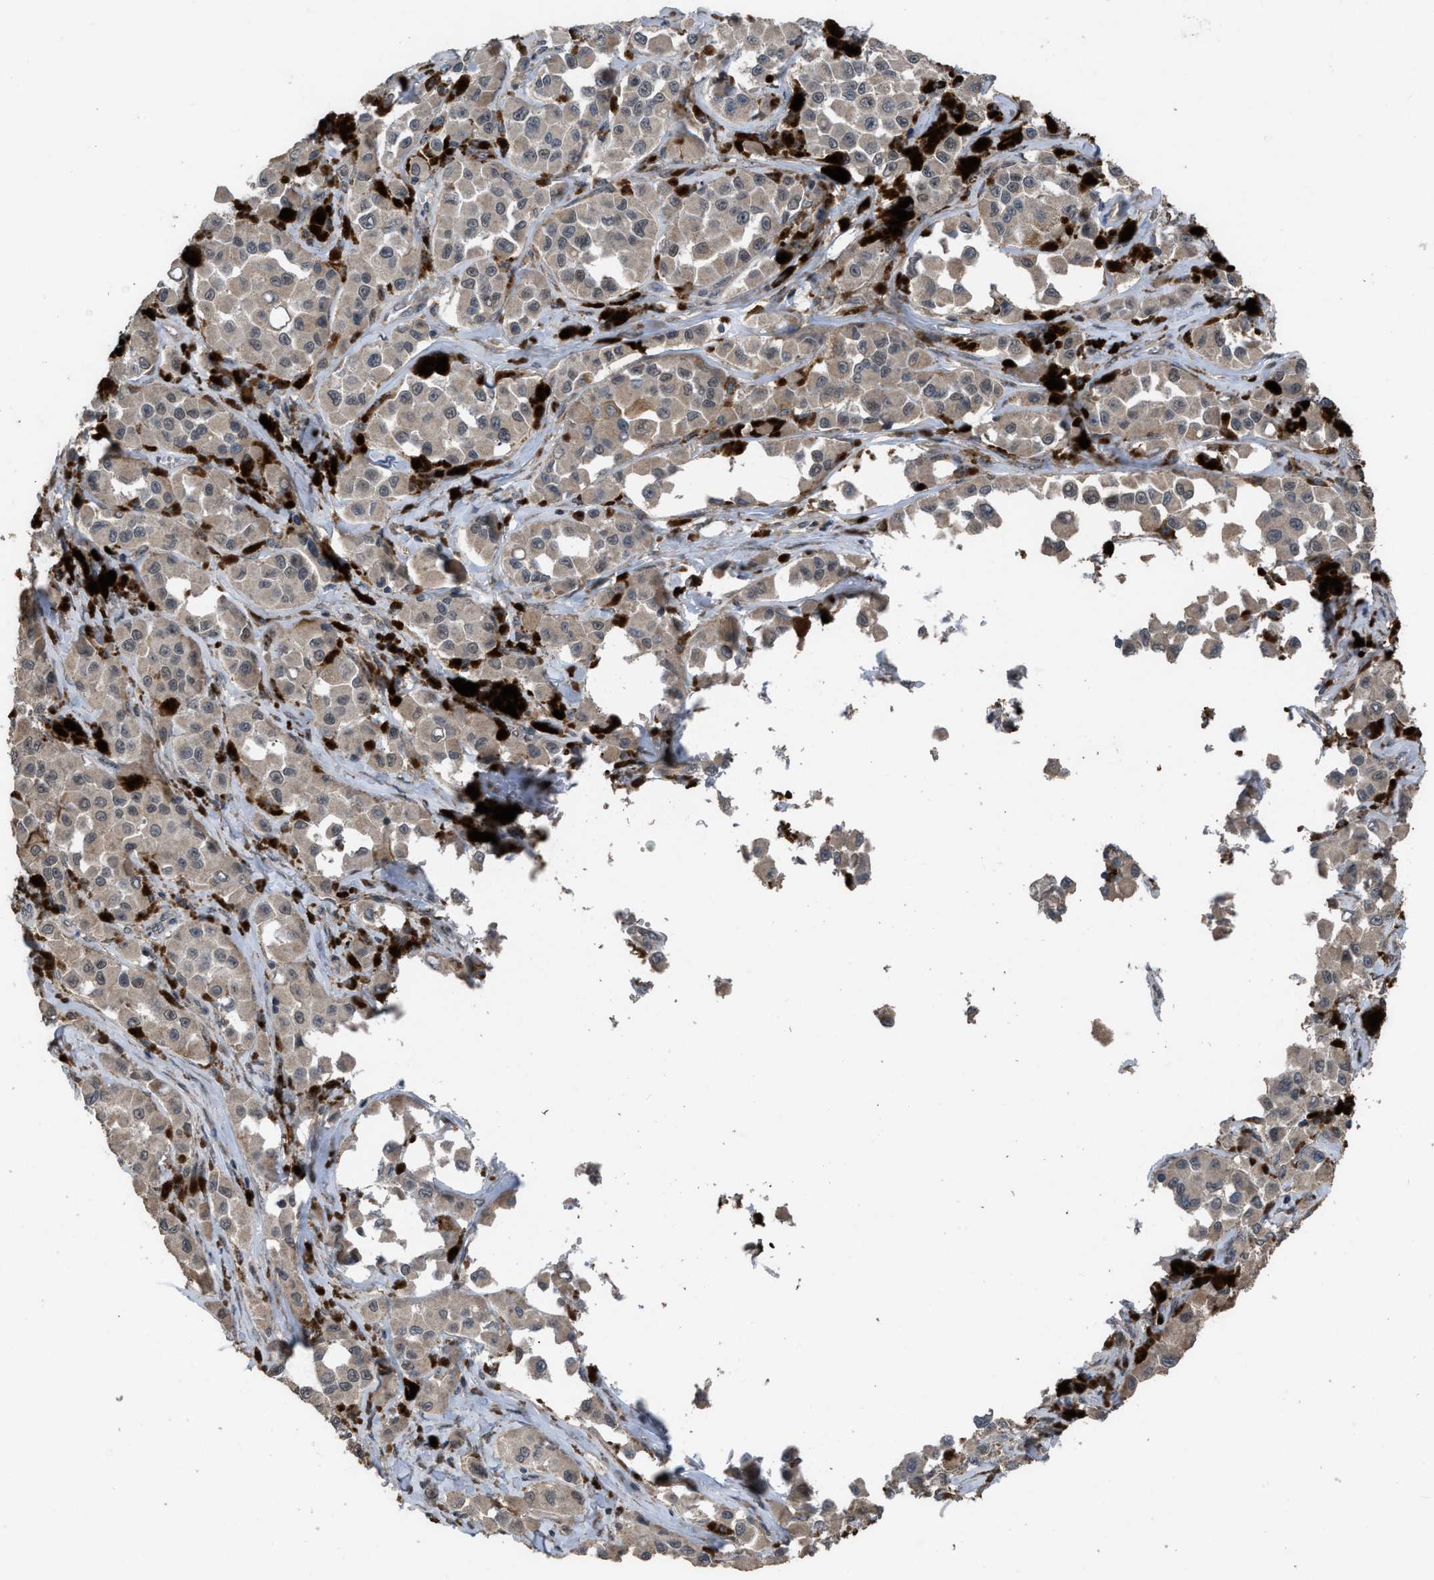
{"staining": {"intensity": "weak", "quantity": ">75%", "location": "cytoplasmic/membranous"}, "tissue": "melanoma", "cell_type": "Tumor cells", "image_type": "cancer", "snomed": [{"axis": "morphology", "description": "Malignant melanoma, NOS"}, {"axis": "topography", "description": "Skin"}], "caption": "Malignant melanoma stained with a protein marker shows weak staining in tumor cells.", "gene": "UTRN", "patient": {"sex": "male", "age": 84}}